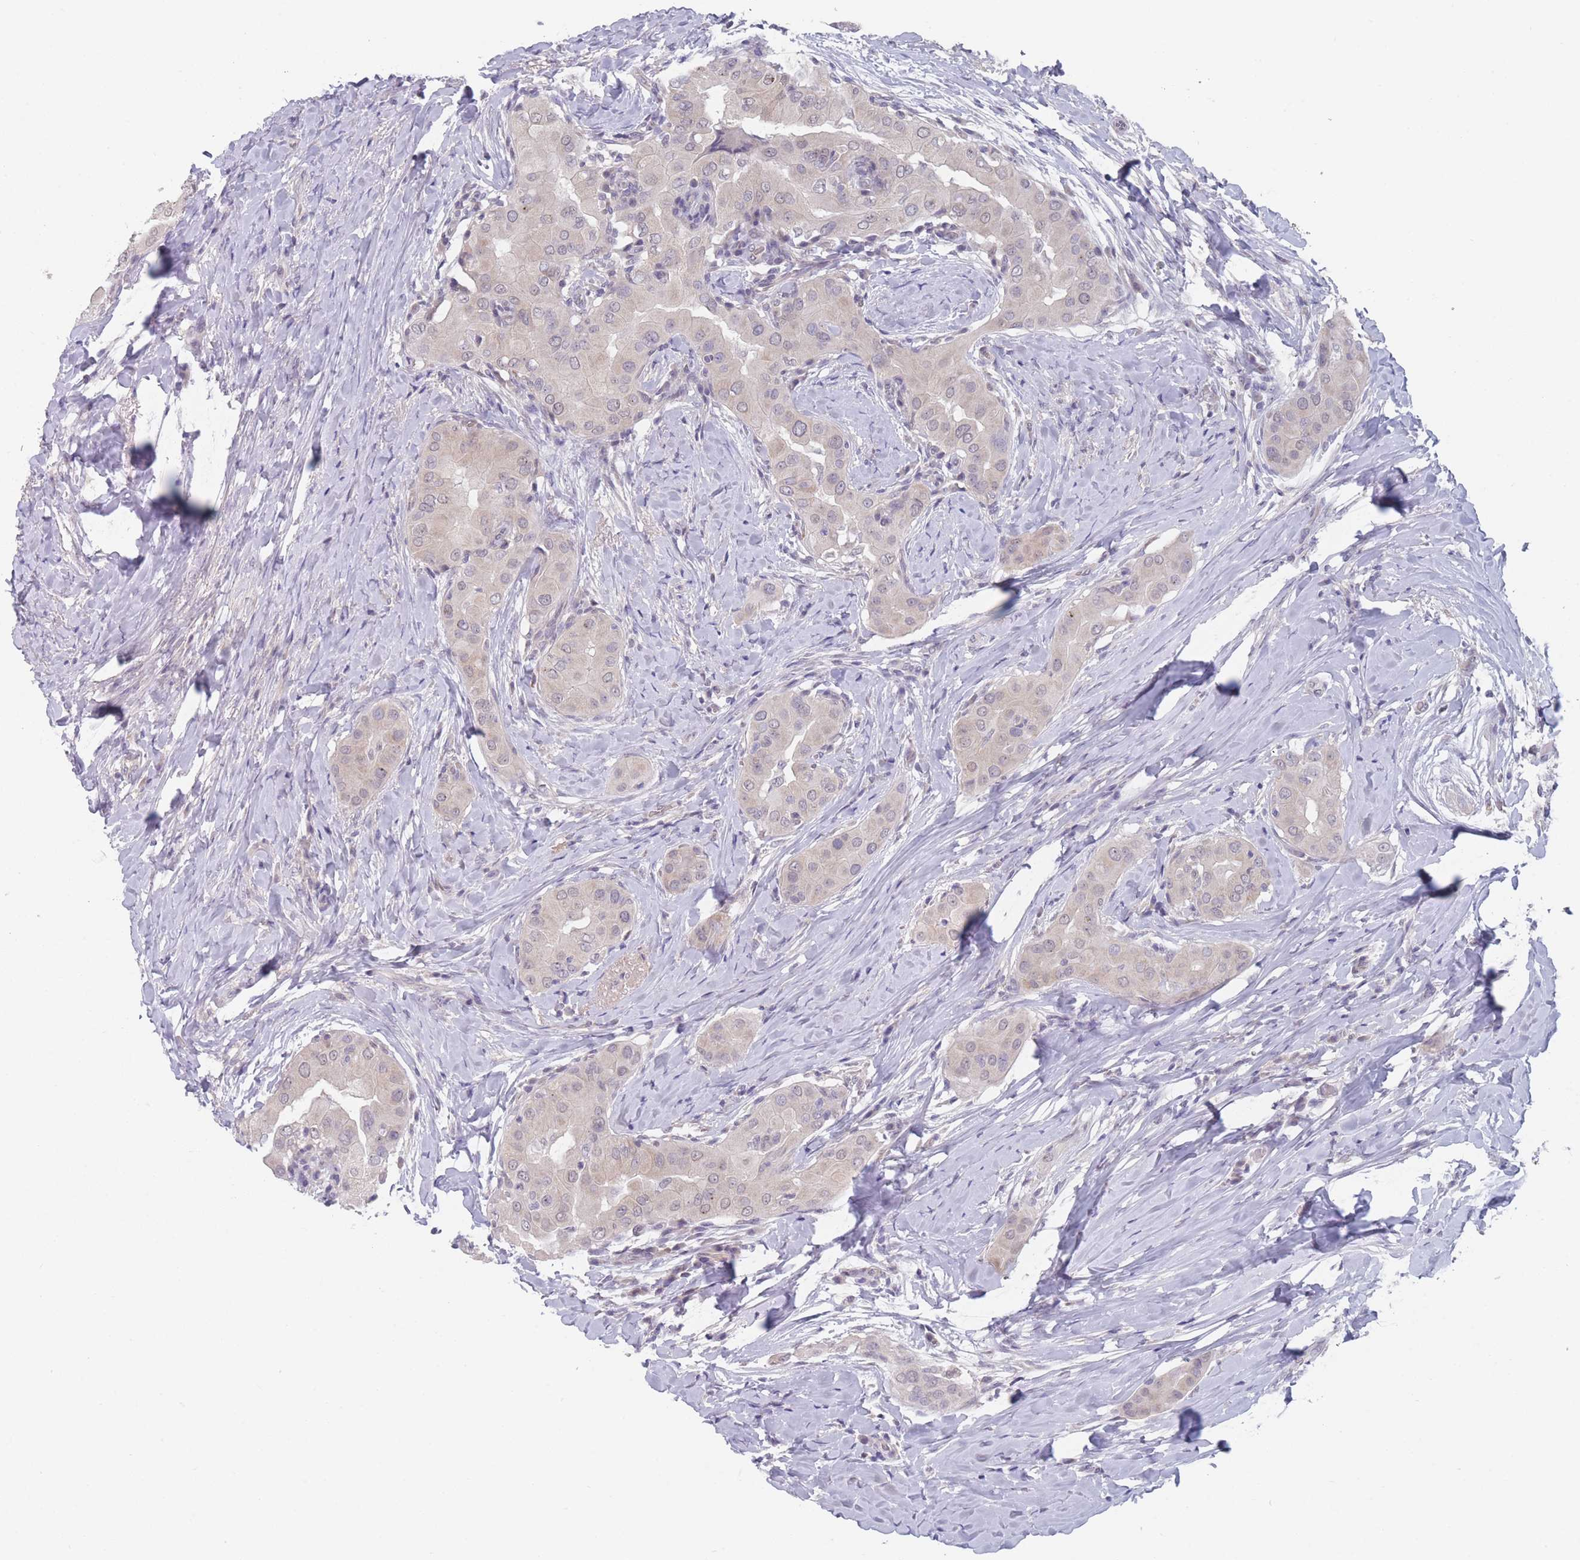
{"staining": {"intensity": "weak", "quantity": "<25%", "location": "cytoplasmic/membranous"}, "tissue": "thyroid cancer", "cell_type": "Tumor cells", "image_type": "cancer", "snomed": [{"axis": "morphology", "description": "Papillary adenocarcinoma, NOS"}, {"axis": "topography", "description": "Thyroid gland"}], "caption": "Protein analysis of thyroid cancer (papillary adenocarcinoma) shows no significant staining in tumor cells. (Brightfield microscopy of DAB immunohistochemistry (IHC) at high magnification).", "gene": "ANKRD10", "patient": {"sex": "male", "age": 33}}